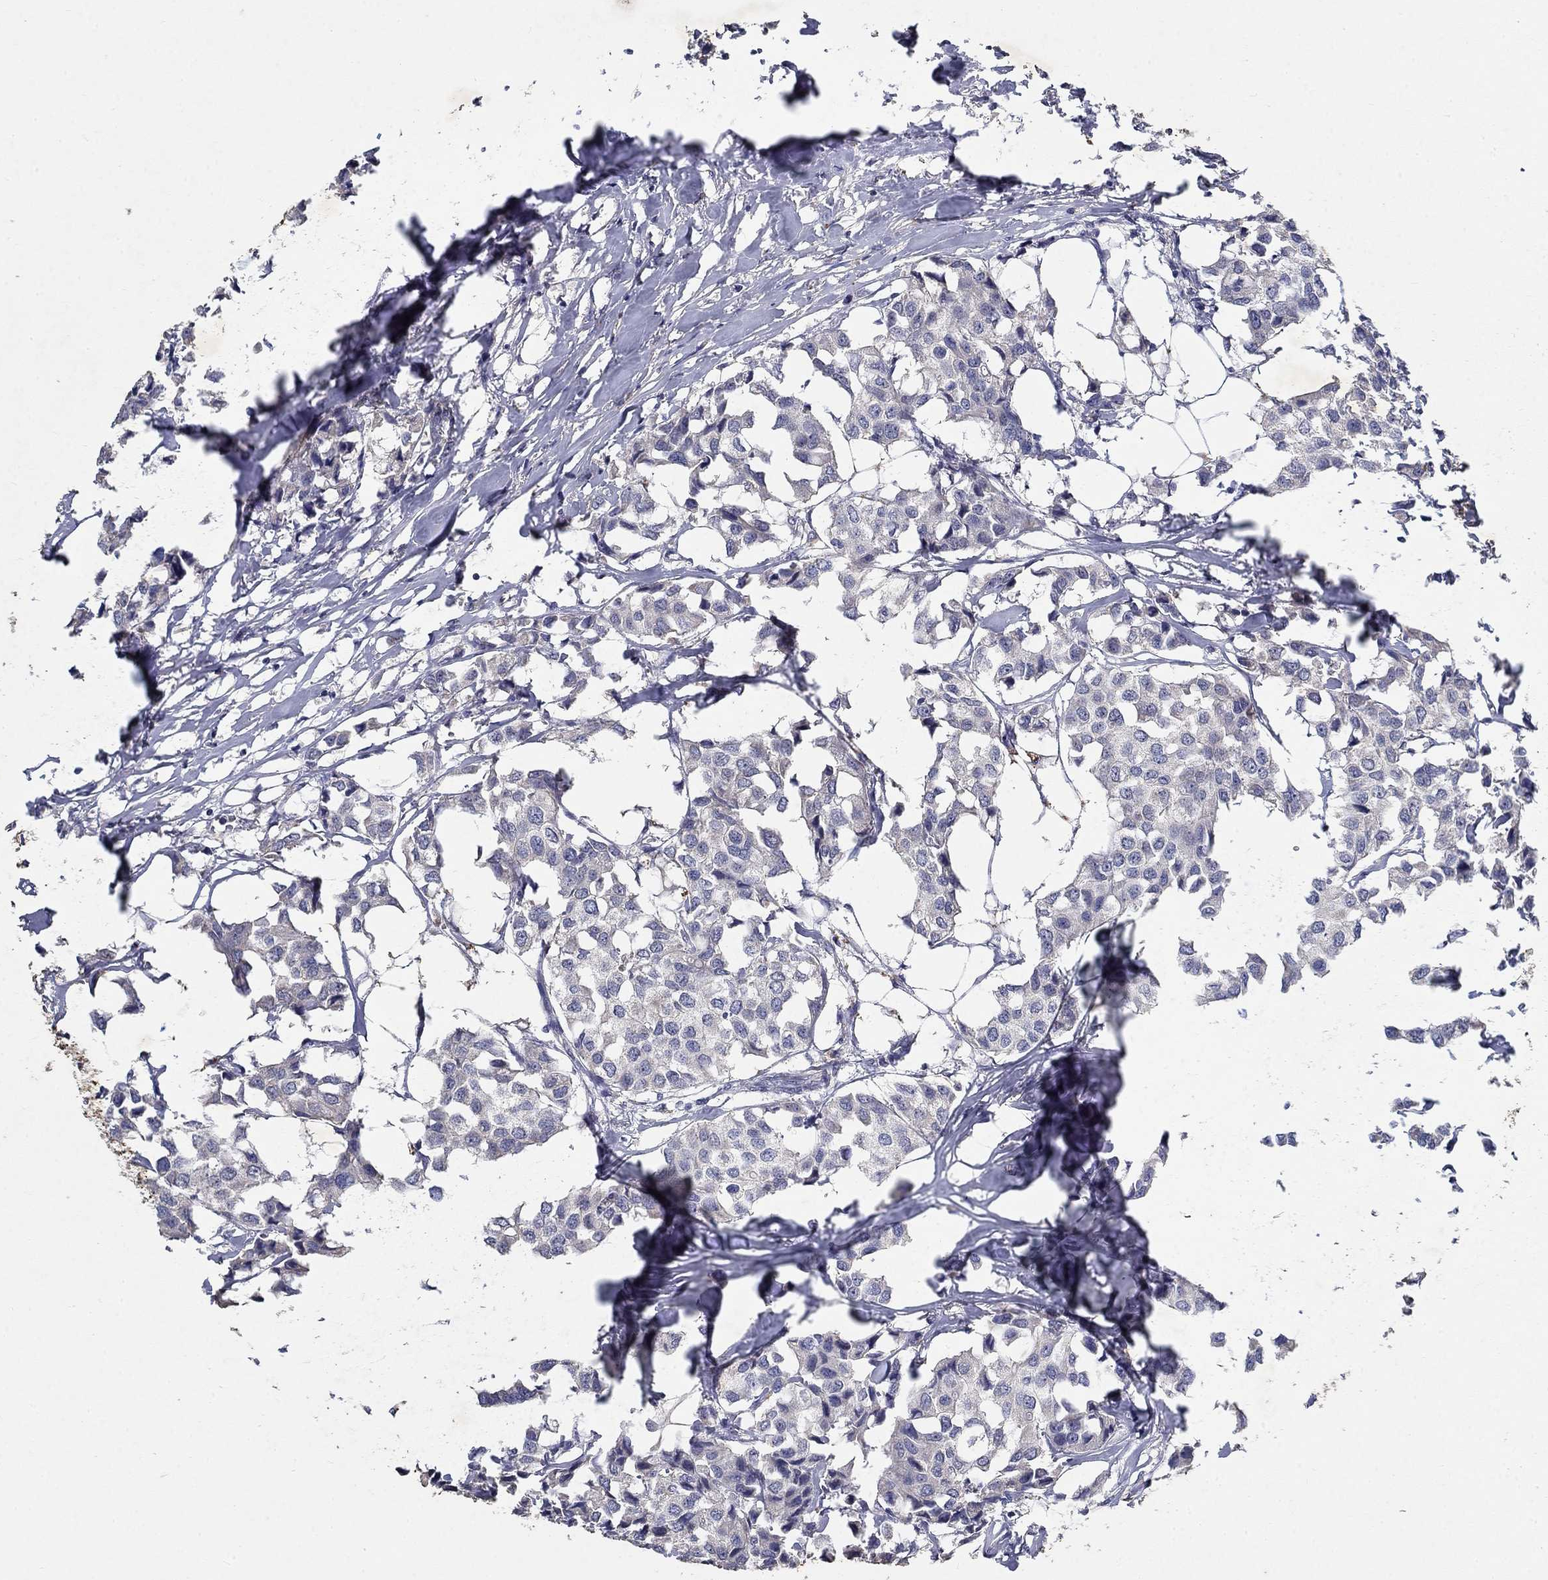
{"staining": {"intensity": "negative", "quantity": "none", "location": "none"}, "tissue": "breast cancer", "cell_type": "Tumor cells", "image_type": "cancer", "snomed": [{"axis": "morphology", "description": "Duct carcinoma"}, {"axis": "topography", "description": "Breast"}], "caption": "Immunohistochemistry (IHC) image of neoplastic tissue: human breast cancer stained with DAB reveals no significant protein positivity in tumor cells.", "gene": "PROZ", "patient": {"sex": "female", "age": 80}}